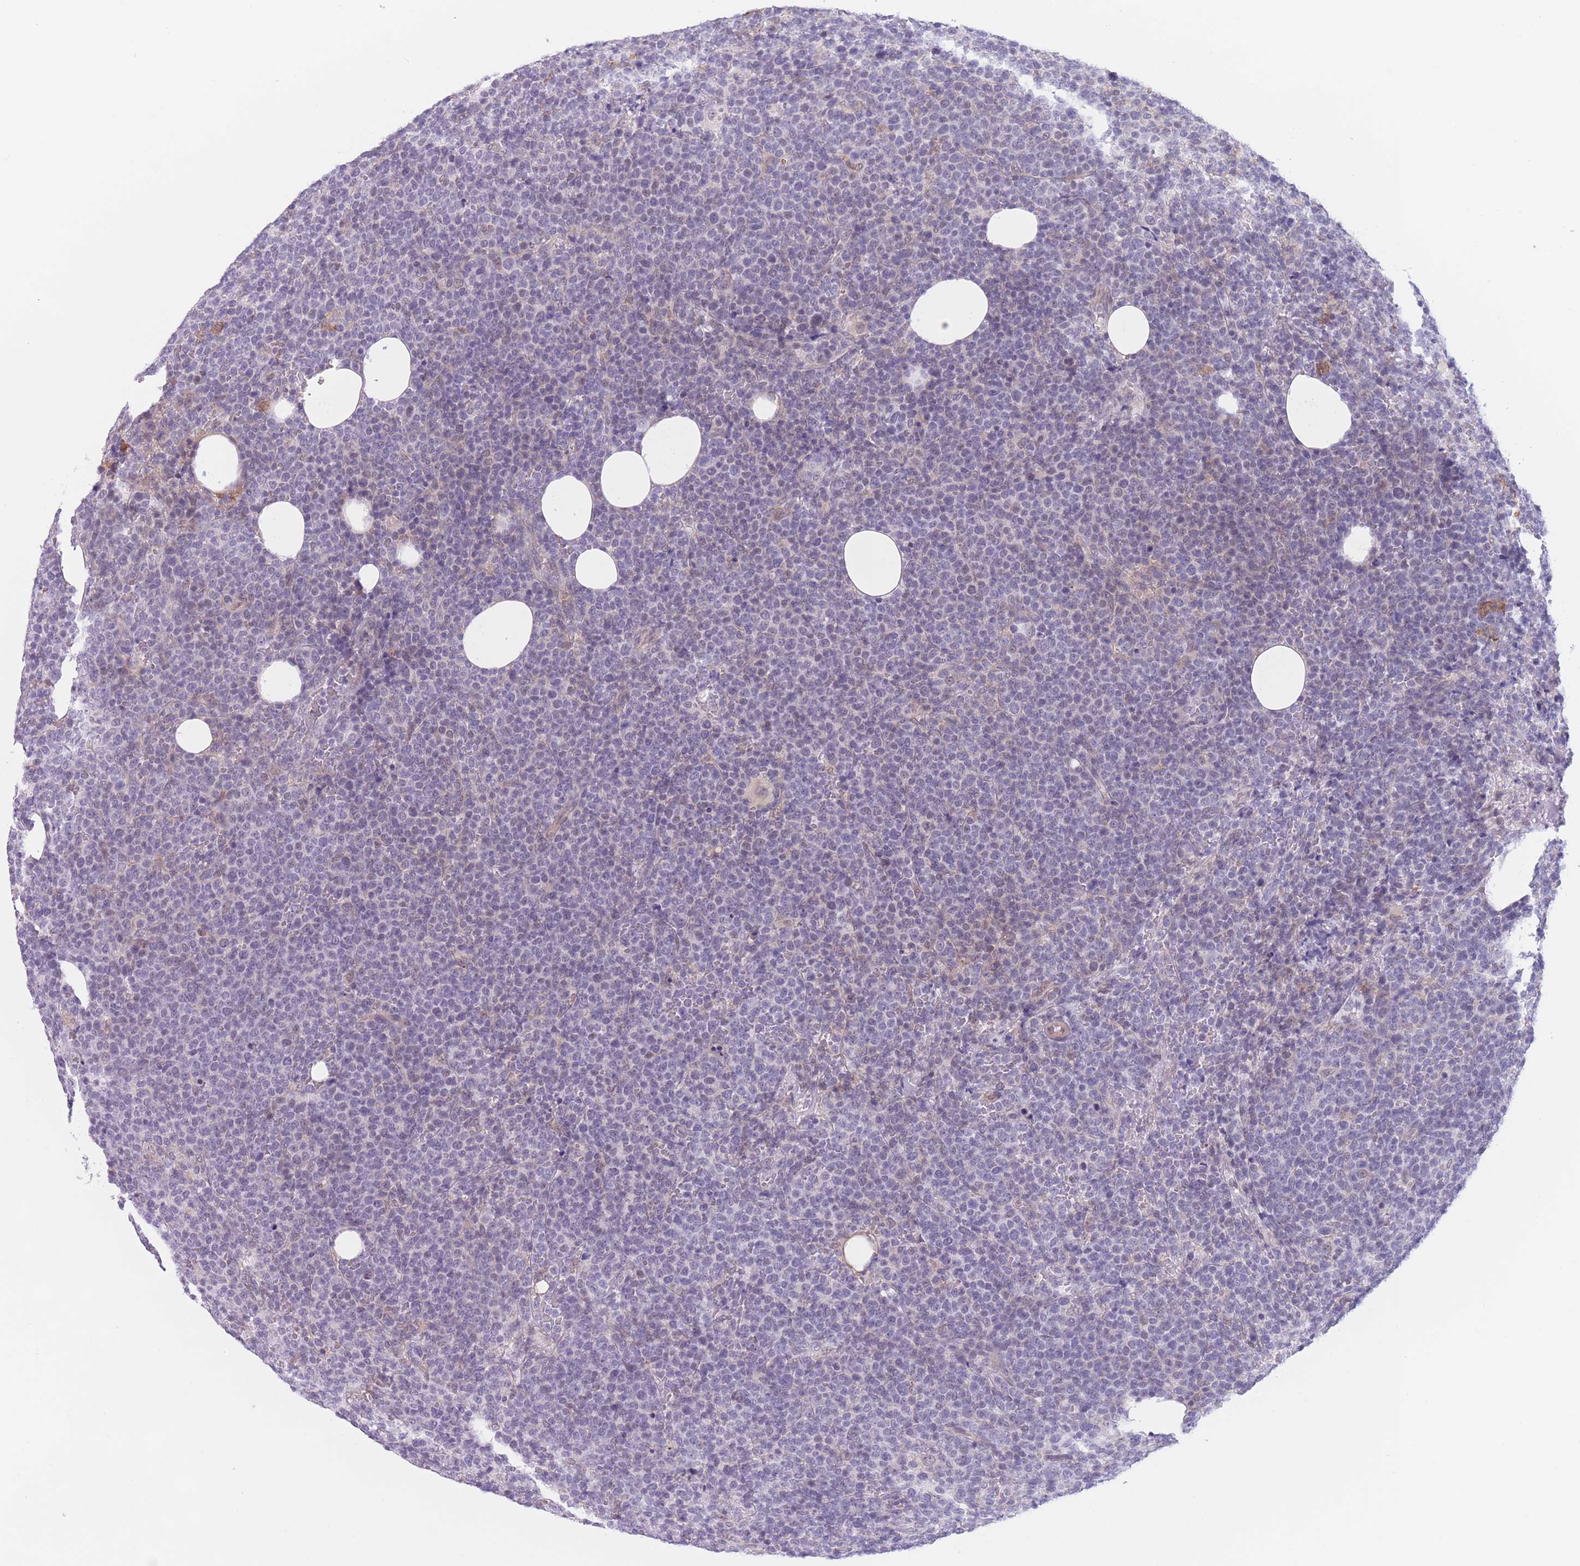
{"staining": {"intensity": "negative", "quantity": "none", "location": "none"}, "tissue": "lymphoma", "cell_type": "Tumor cells", "image_type": "cancer", "snomed": [{"axis": "morphology", "description": "Malignant lymphoma, non-Hodgkin's type, High grade"}, {"axis": "topography", "description": "Lymph node"}], "caption": "A histopathology image of human lymphoma is negative for staining in tumor cells.", "gene": "PODXL", "patient": {"sex": "male", "age": 61}}